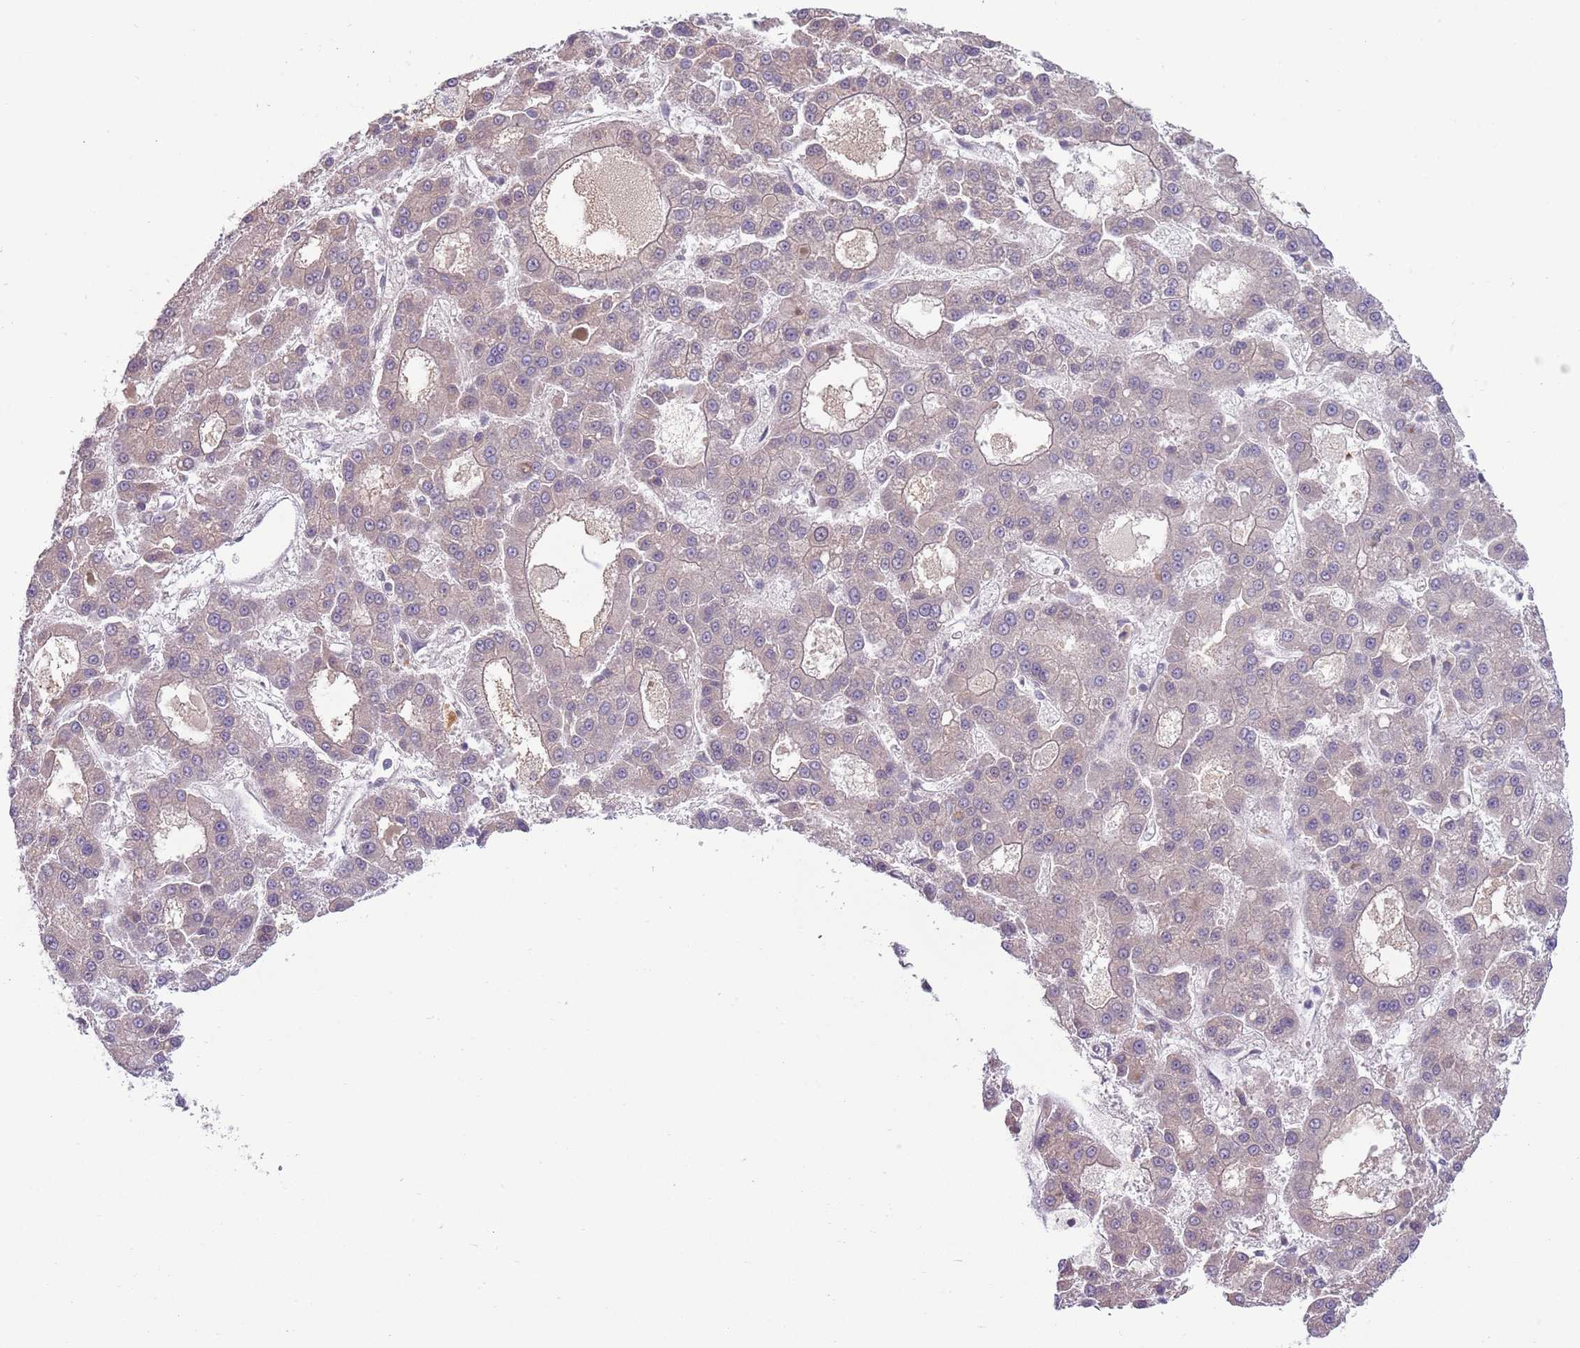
{"staining": {"intensity": "negative", "quantity": "none", "location": "none"}, "tissue": "liver cancer", "cell_type": "Tumor cells", "image_type": "cancer", "snomed": [{"axis": "morphology", "description": "Carcinoma, Hepatocellular, NOS"}, {"axis": "topography", "description": "Liver"}], "caption": "DAB (3,3'-diaminobenzidine) immunohistochemical staining of hepatocellular carcinoma (liver) exhibits no significant positivity in tumor cells. (Stains: DAB immunohistochemistry (IHC) with hematoxylin counter stain, Microscopy: brightfield microscopy at high magnification).", "gene": "TM2D1", "patient": {"sex": "male", "age": 70}}